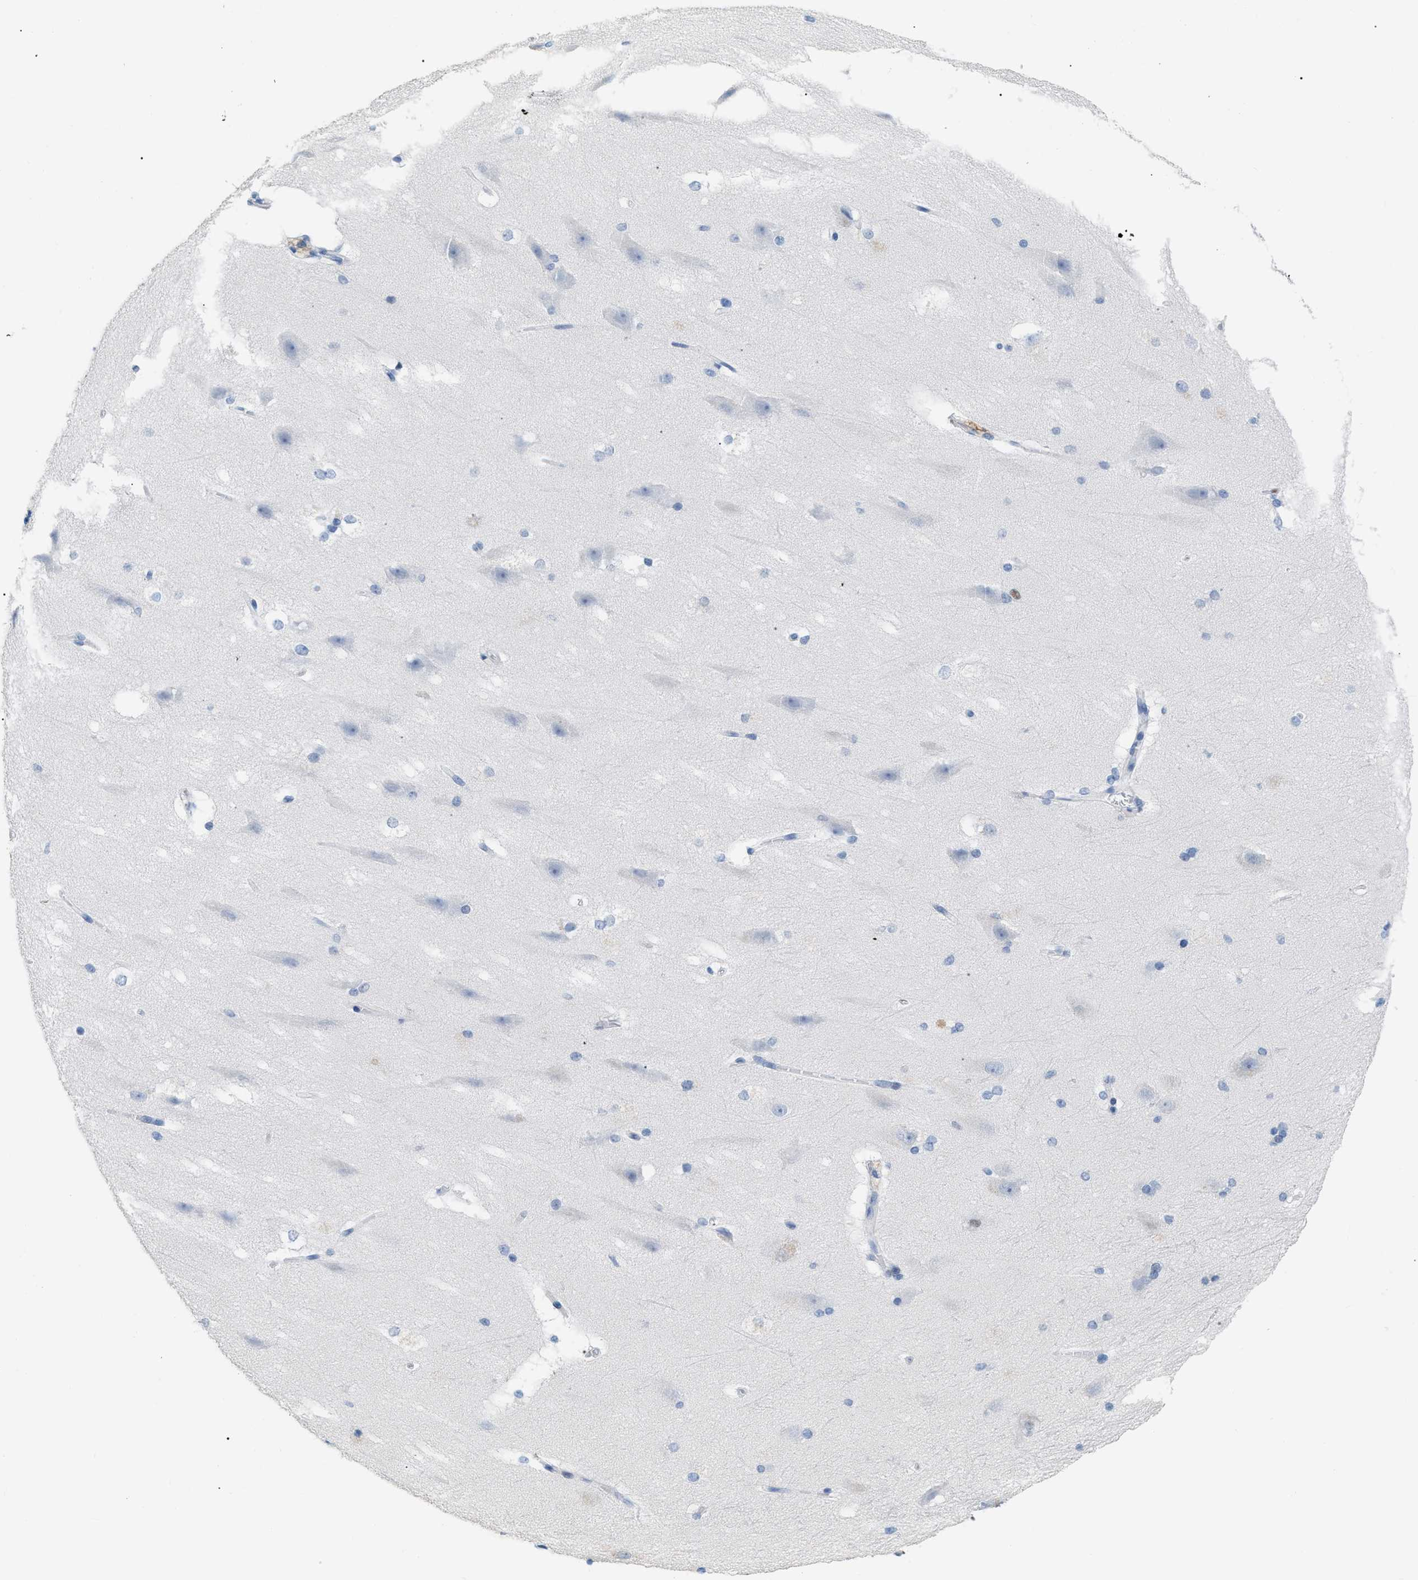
{"staining": {"intensity": "negative", "quantity": "none", "location": "none"}, "tissue": "hippocampus", "cell_type": "Glial cells", "image_type": "normal", "snomed": [{"axis": "morphology", "description": "Normal tissue, NOS"}, {"axis": "topography", "description": "Hippocampus"}], "caption": "The immunohistochemistry photomicrograph has no significant positivity in glial cells of hippocampus.", "gene": "MCM7", "patient": {"sex": "female", "age": 19}}